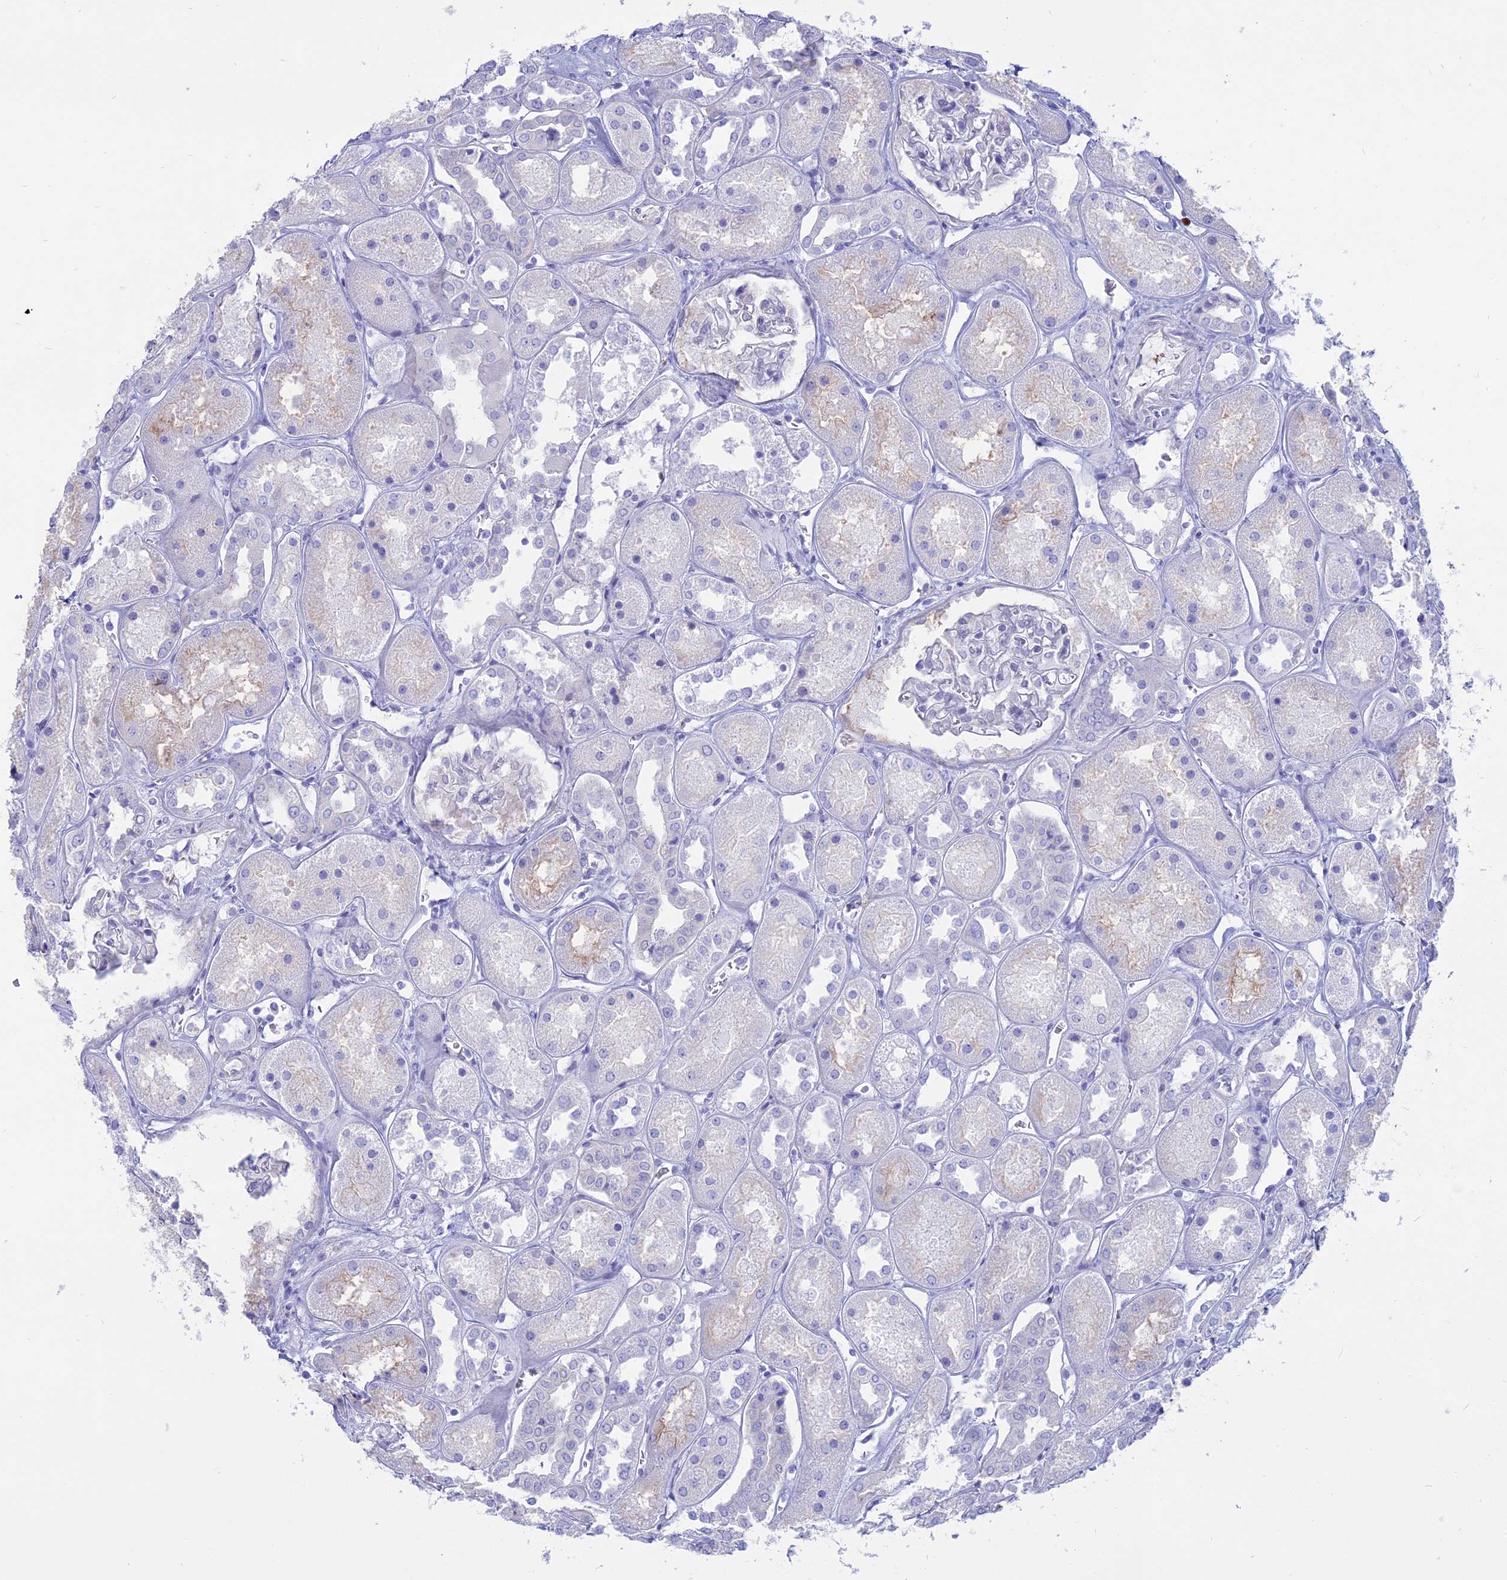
{"staining": {"intensity": "negative", "quantity": "none", "location": "none"}, "tissue": "kidney", "cell_type": "Cells in glomeruli", "image_type": "normal", "snomed": [{"axis": "morphology", "description": "Normal tissue, NOS"}, {"axis": "topography", "description": "Kidney"}], "caption": "An immunohistochemistry photomicrograph of normal kidney is shown. There is no staining in cells in glomeruli of kidney.", "gene": "OR2AE1", "patient": {"sex": "male", "age": 70}}